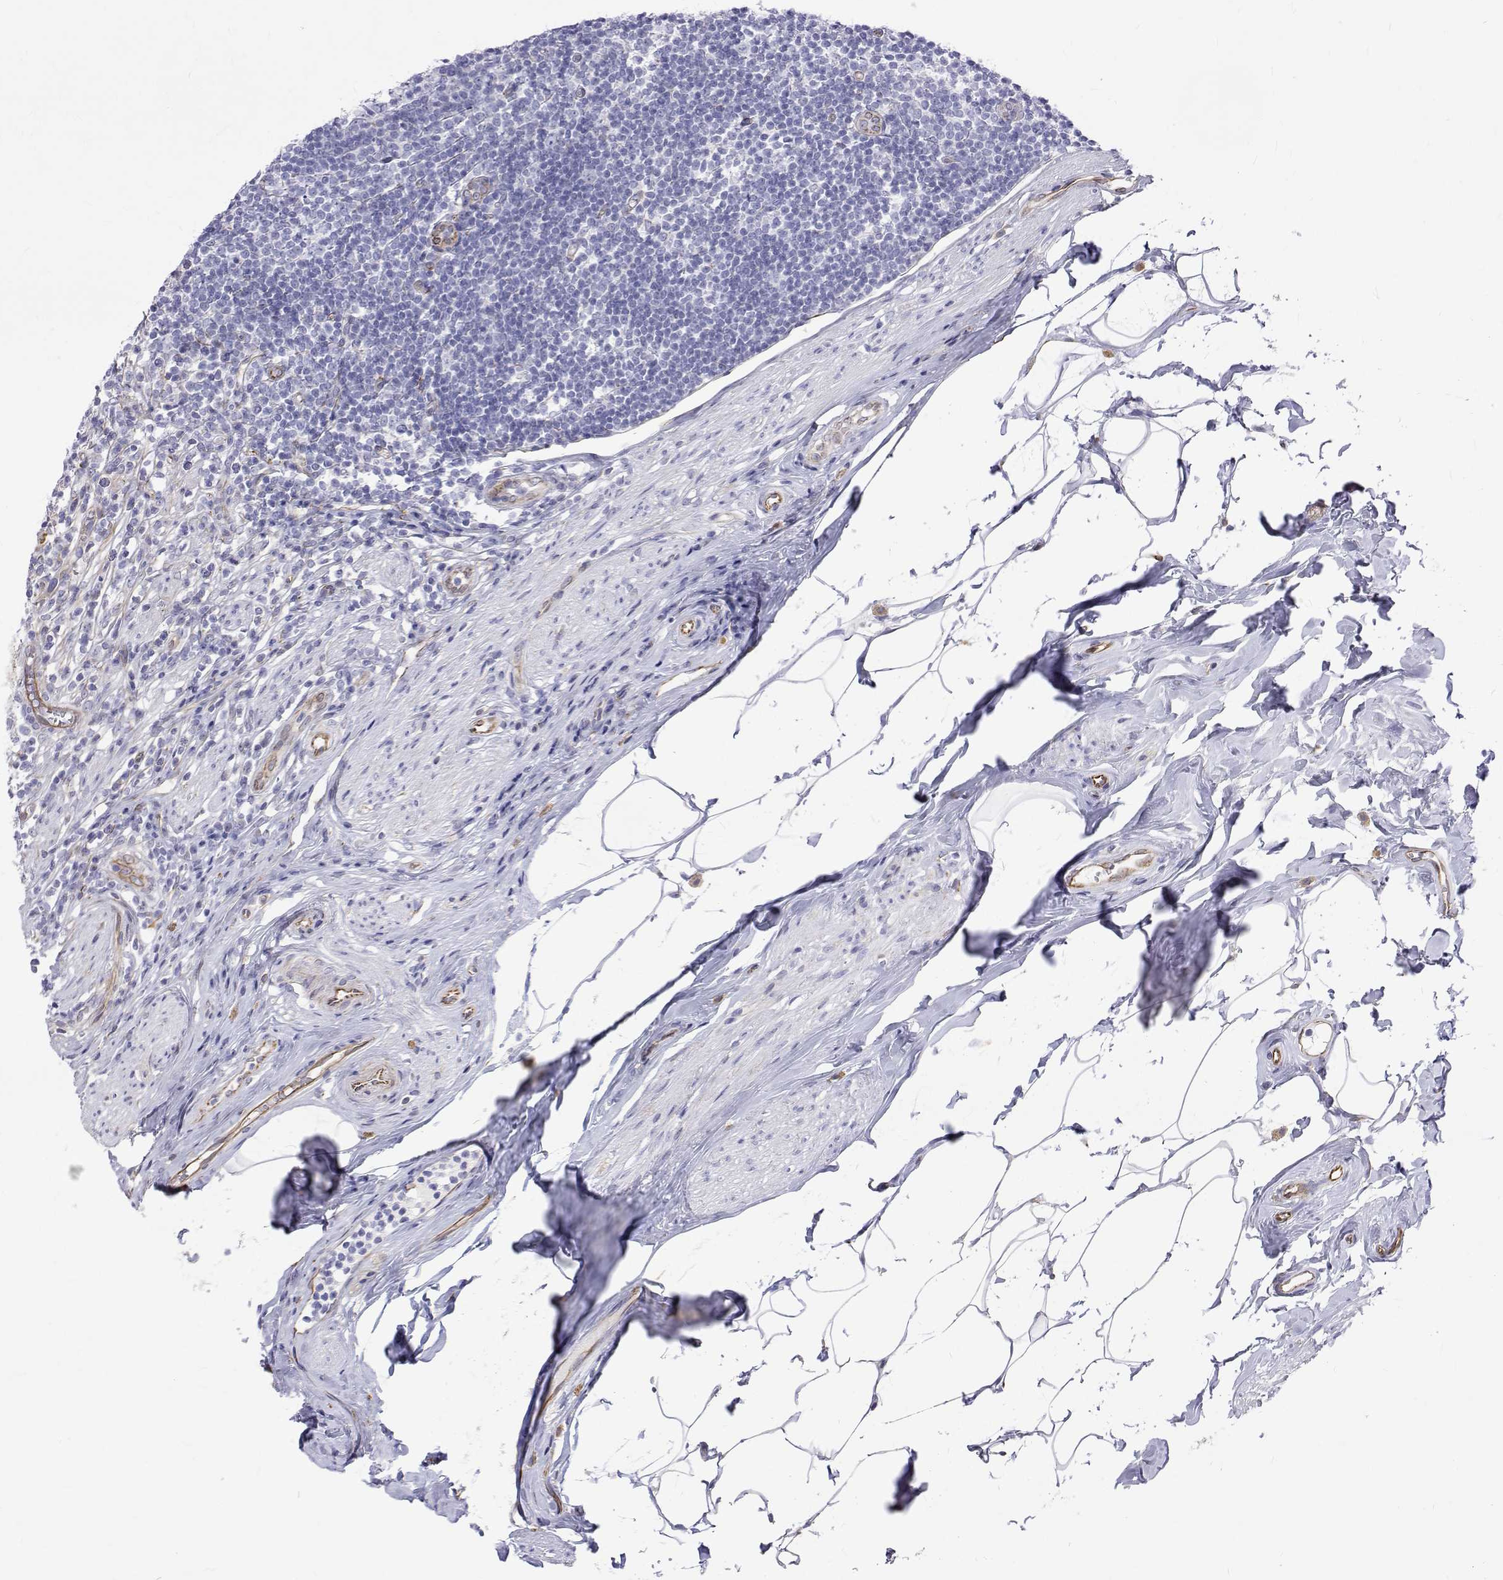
{"staining": {"intensity": "negative", "quantity": "none", "location": "none"}, "tissue": "appendix", "cell_type": "Glandular cells", "image_type": "normal", "snomed": [{"axis": "morphology", "description": "Normal tissue, NOS"}, {"axis": "topography", "description": "Appendix"}], "caption": "Immunohistochemistry image of normal appendix: human appendix stained with DAB displays no significant protein staining in glandular cells. (Brightfield microscopy of DAB immunohistochemistry (IHC) at high magnification).", "gene": "OPRPN", "patient": {"sex": "female", "age": 56}}